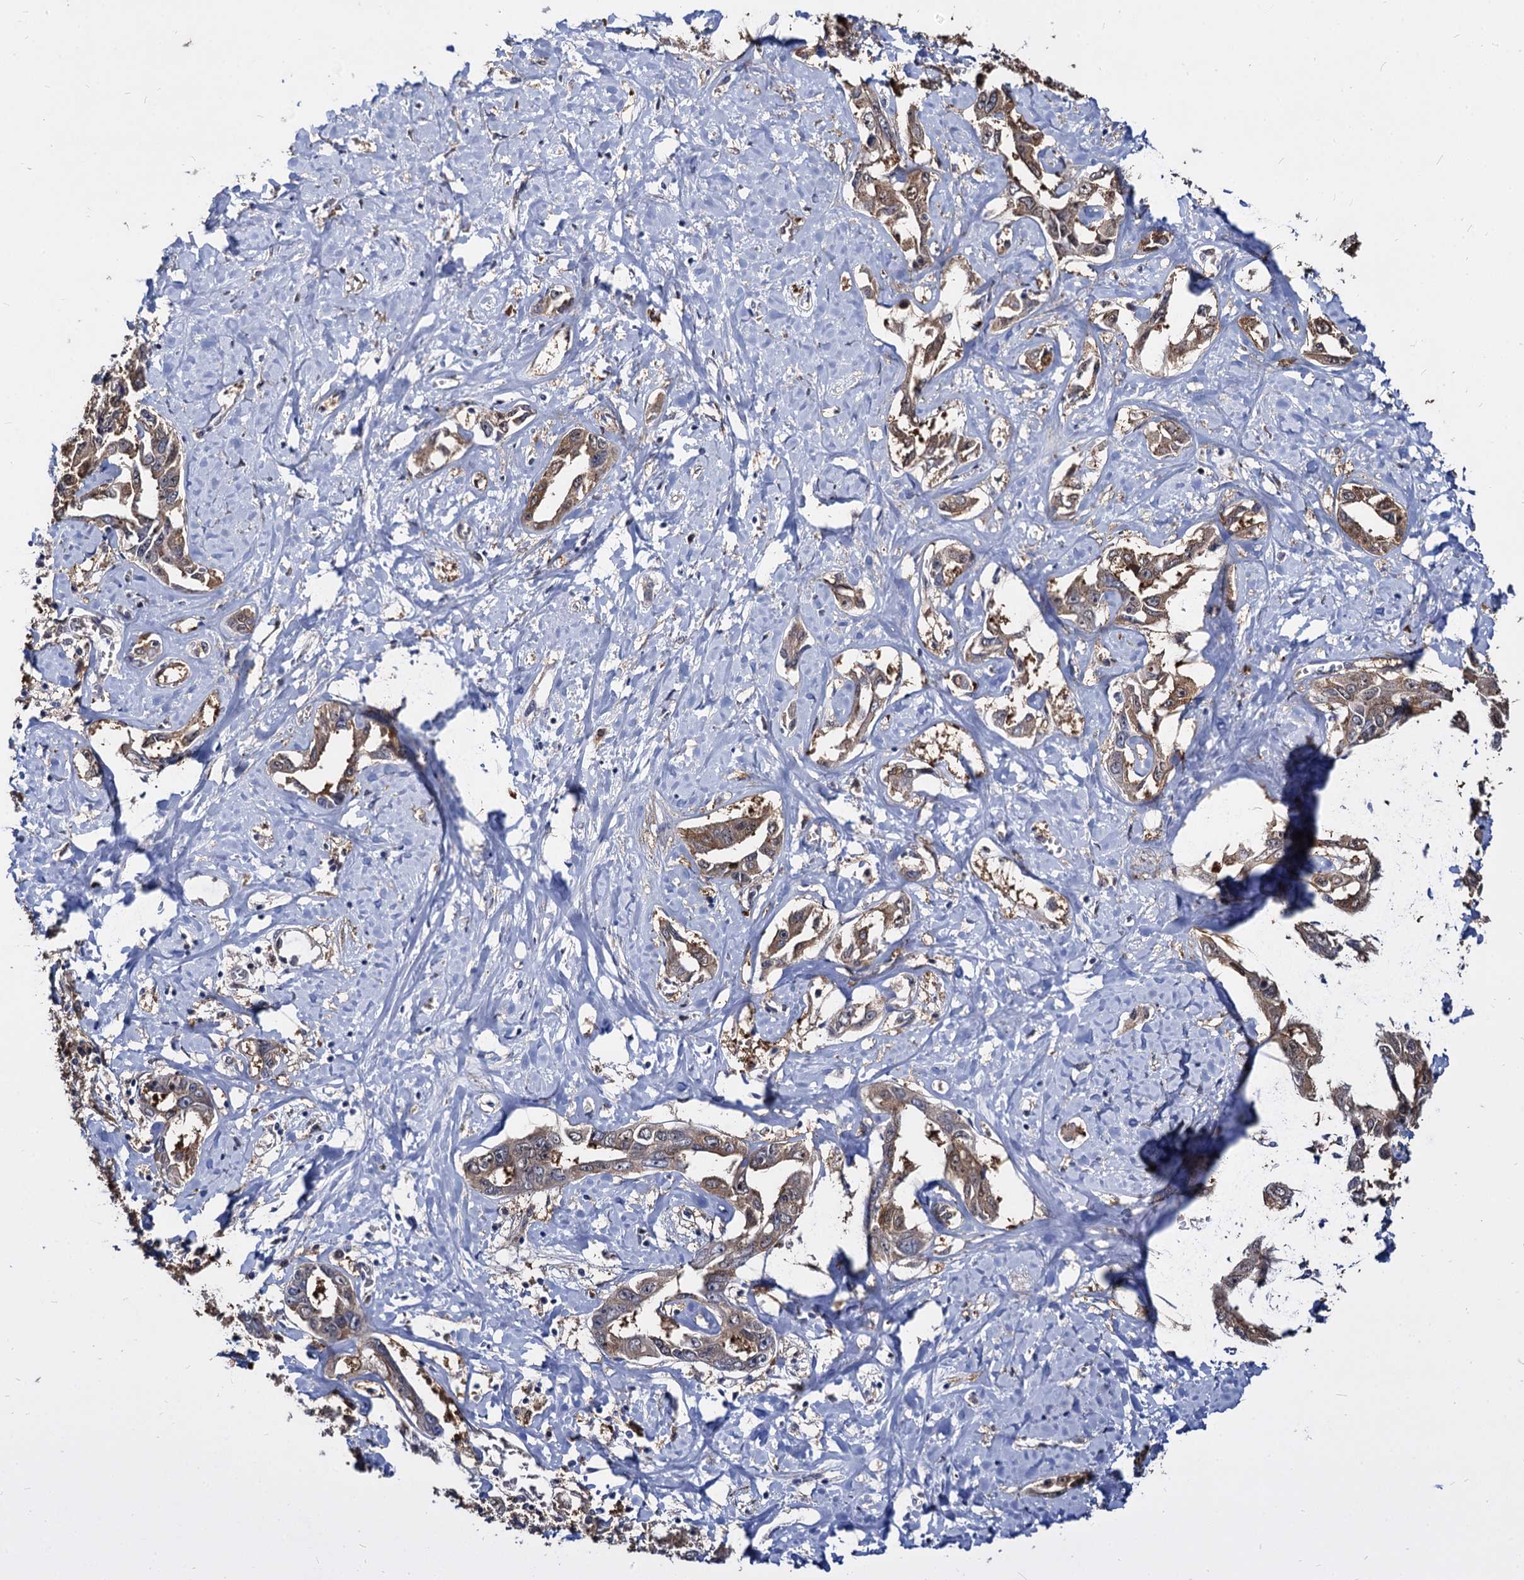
{"staining": {"intensity": "moderate", "quantity": ">75%", "location": "cytoplasmic/membranous"}, "tissue": "liver cancer", "cell_type": "Tumor cells", "image_type": "cancer", "snomed": [{"axis": "morphology", "description": "Cholangiocarcinoma"}, {"axis": "topography", "description": "Liver"}], "caption": "This photomicrograph shows IHC staining of human cholangiocarcinoma (liver), with medium moderate cytoplasmic/membranous expression in about >75% of tumor cells.", "gene": "NME1", "patient": {"sex": "male", "age": 59}}